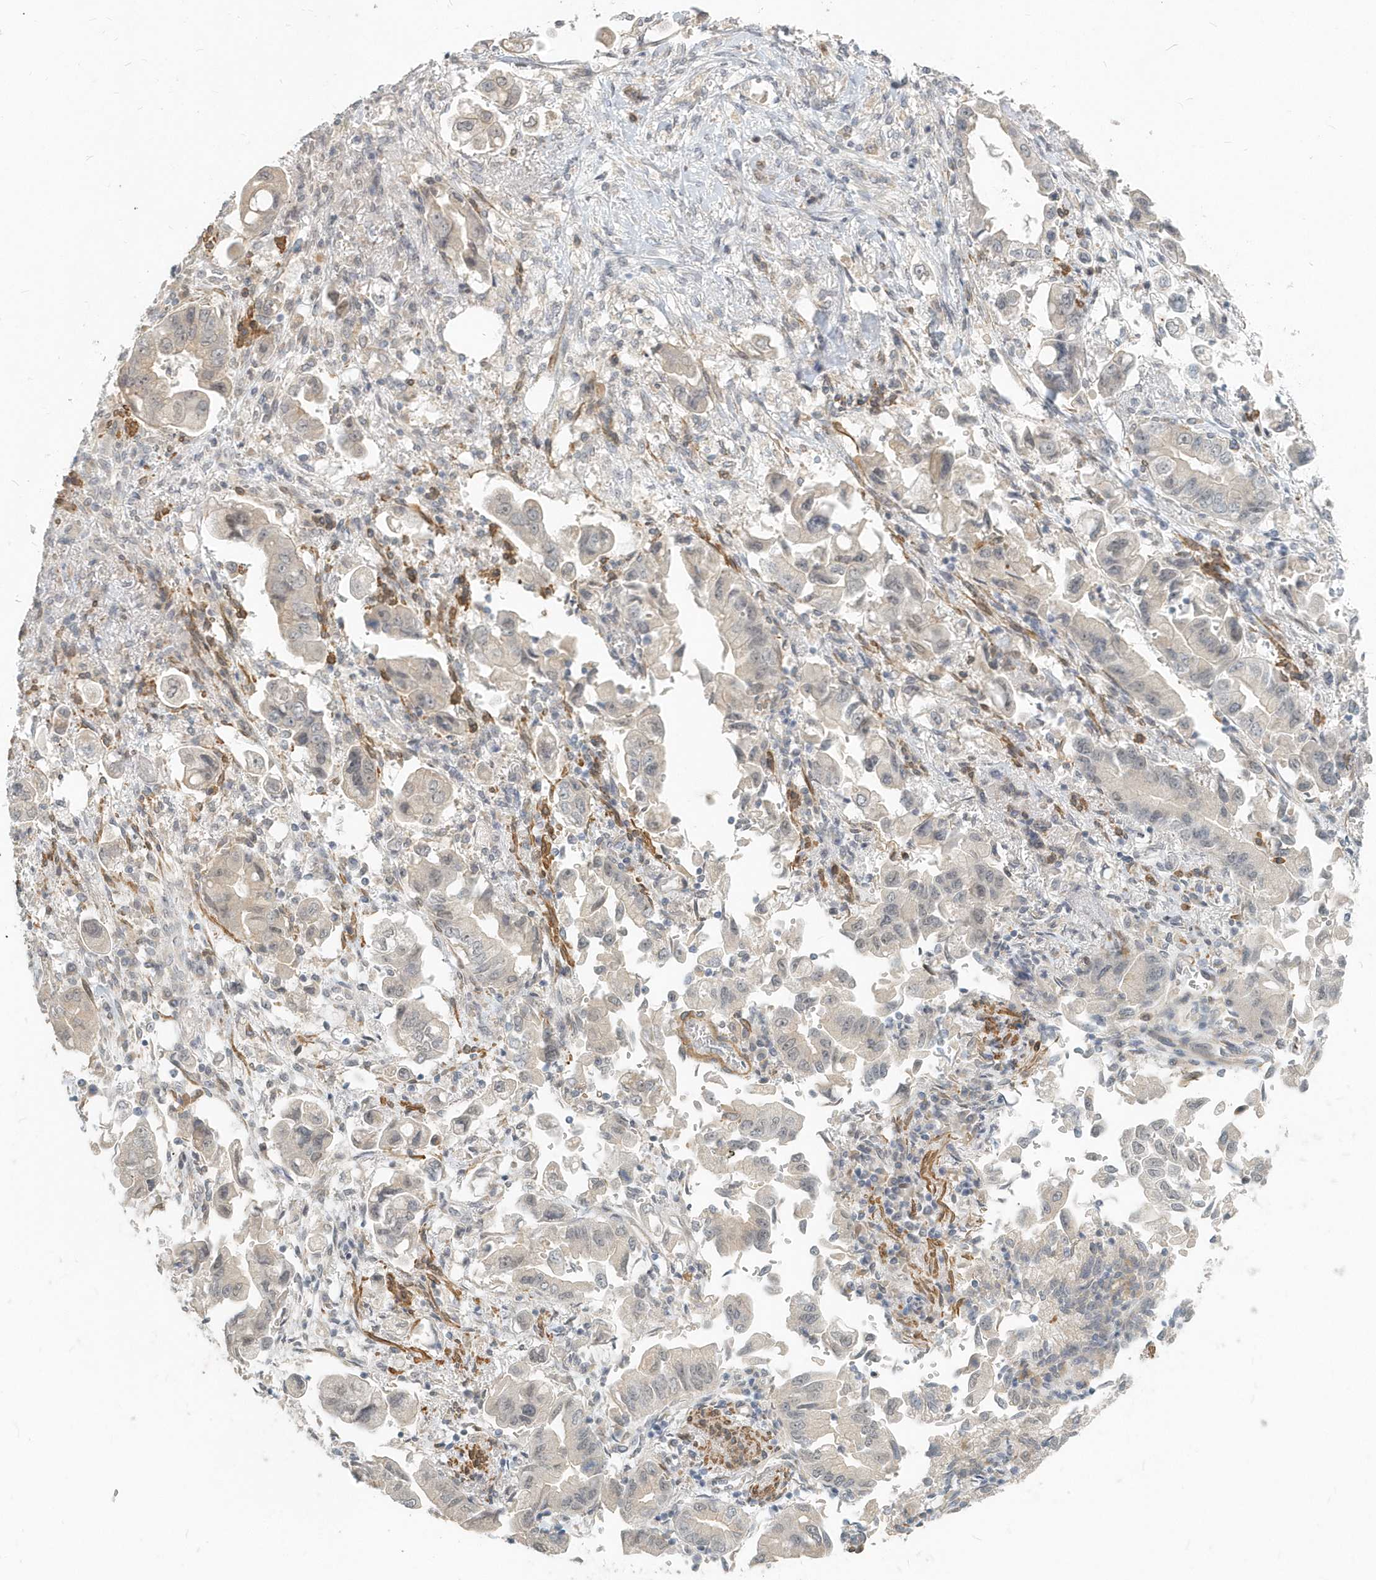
{"staining": {"intensity": "negative", "quantity": "none", "location": "none"}, "tissue": "stomach cancer", "cell_type": "Tumor cells", "image_type": "cancer", "snomed": [{"axis": "morphology", "description": "Adenocarcinoma, NOS"}, {"axis": "topography", "description": "Stomach"}], "caption": "This is a micrograph of immunohistochemistry (IHC) staining of adenocarcinoma (stomach), which shows no staining in tumor cells.", "gene": "NAPB", "patient": {"sex": "male", "age": 62}}